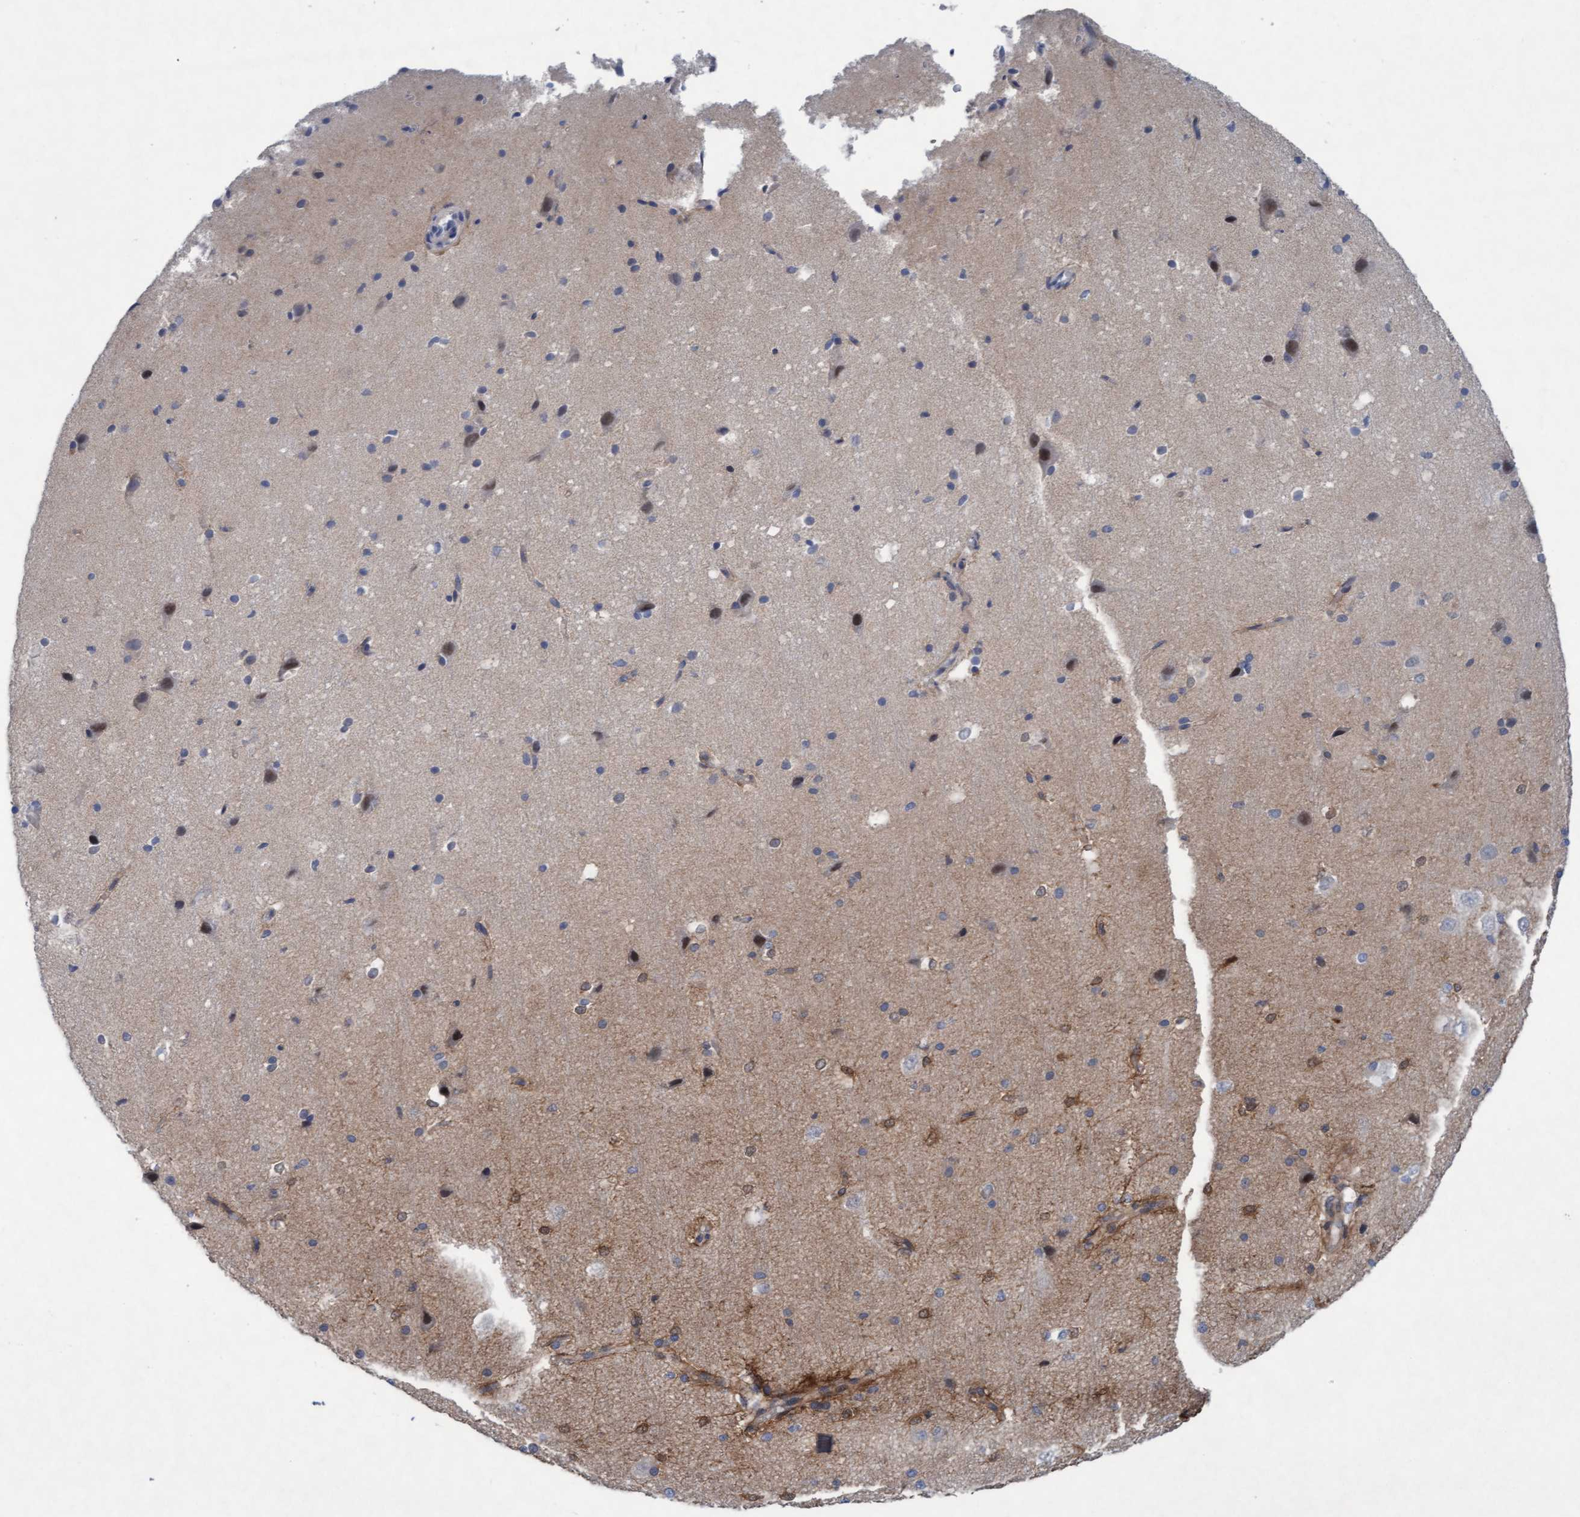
{"staining": {"intensity": "moderate", "quantity": ">75%", "location": "cytoplasmic/membranous"}, "tissue": "cerebral cortex", "cell_type": "Endothelial cells", "image_type": "normal", "snomed": [{"axis": "morphology", "description": "Normal tissue, NOS"}, {"axis": "morphology", "description": "Developmental malformation"}, {"axis": "topography", "description": "Cerebral cortex"}], "caption": "Human cerebral cortex stained with a brown dye exhibits moderate cytoplasmic/membranous positive staining in about >75% of endothelial cells.", "gene": "PLCD1", "patient": {"sex": "female", "age": 30}}